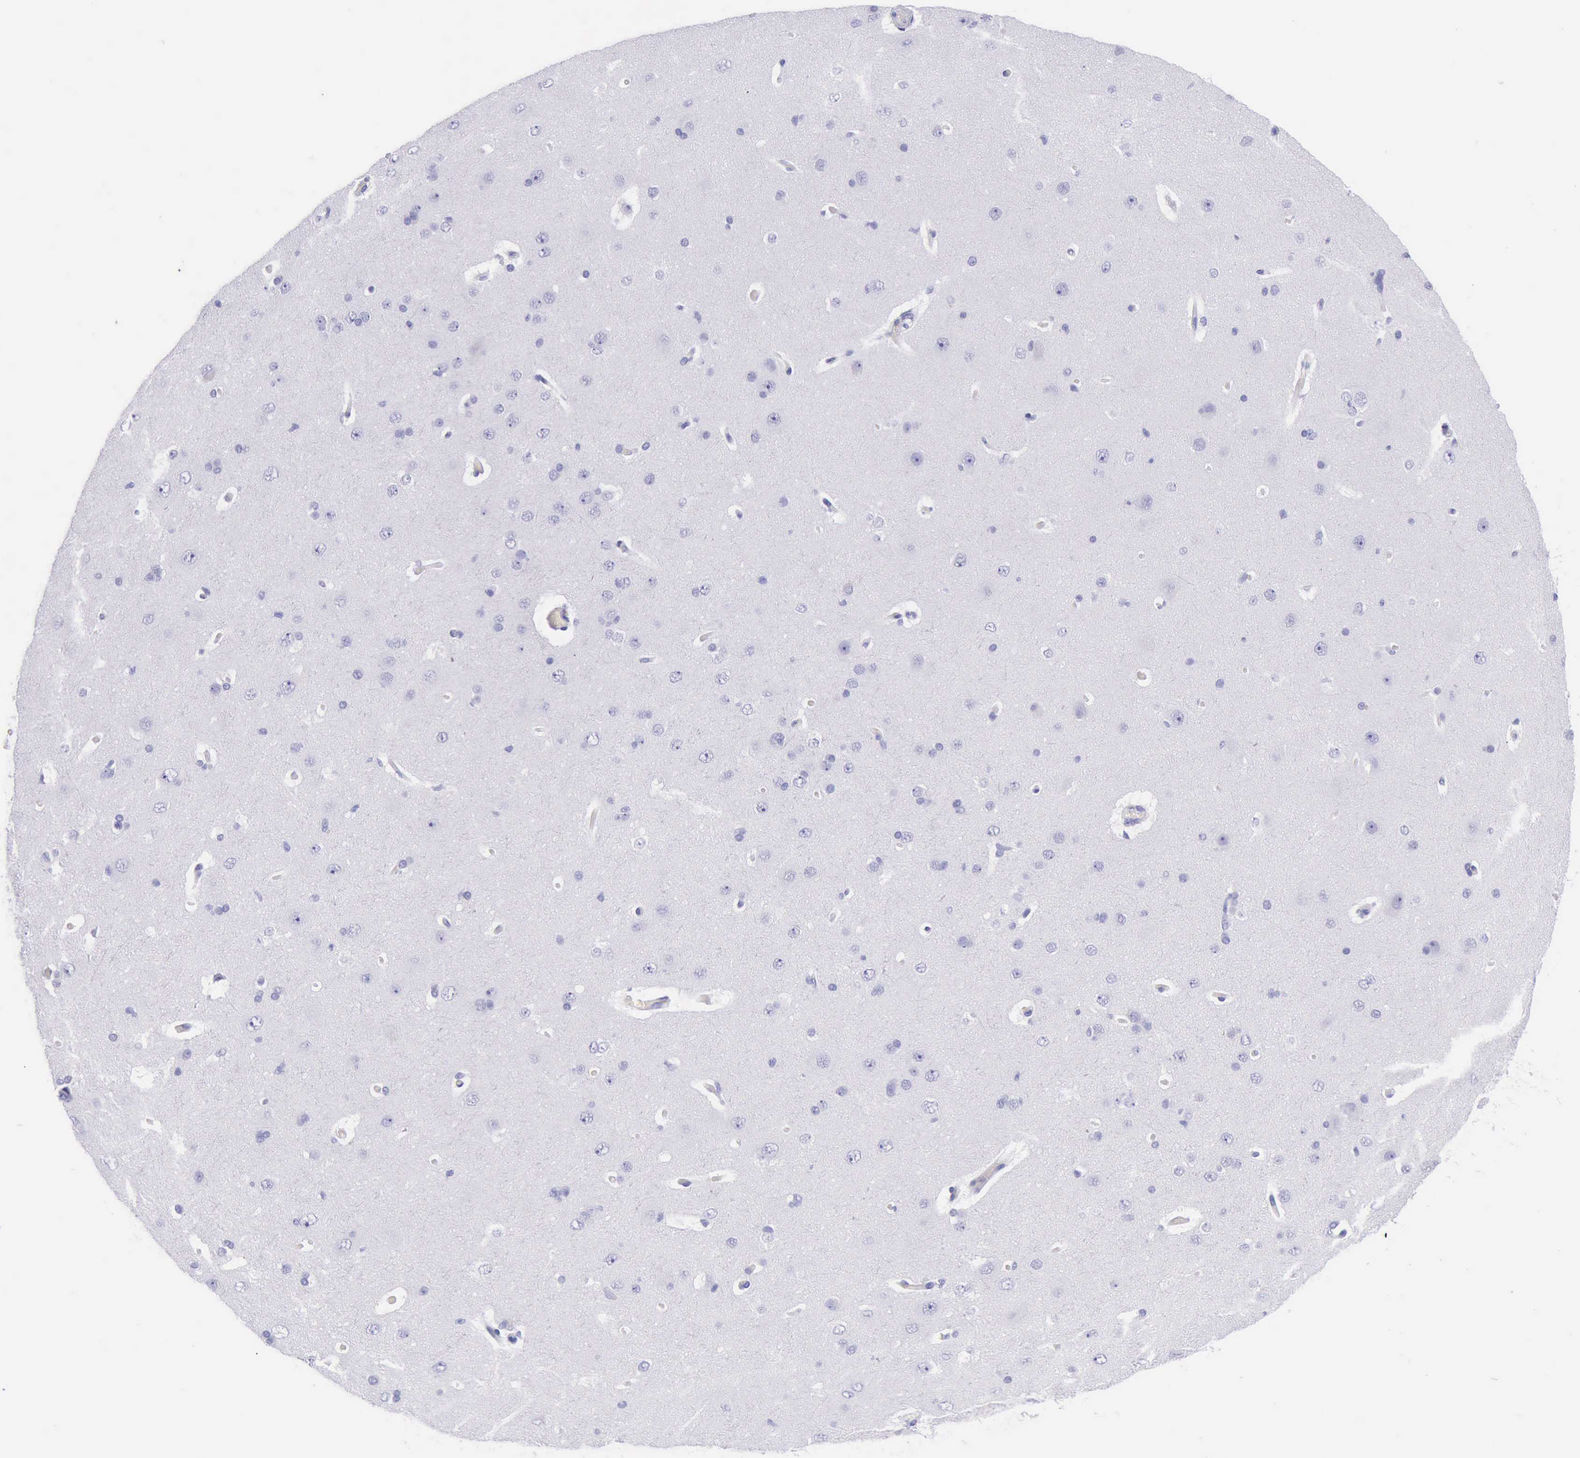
{"staining": {"intensity": "negative", "quantity": "none", "location": "none"}, "tissue": "cerebral cortex", "cell_type": "Endothelial cells", "image_type": "normal", "snomed": [{"axis": "morphology", "description": "Normal tissue, NOS"}, {"axis": "topography", "description": "Cerebral cortex"}], "caption": "Protein analysis of unremarkable cerebral cortex shows no significant positivity in endothelial cells.", "gene": "KRT8", "patient": {"sex": "female", "age": 45}}